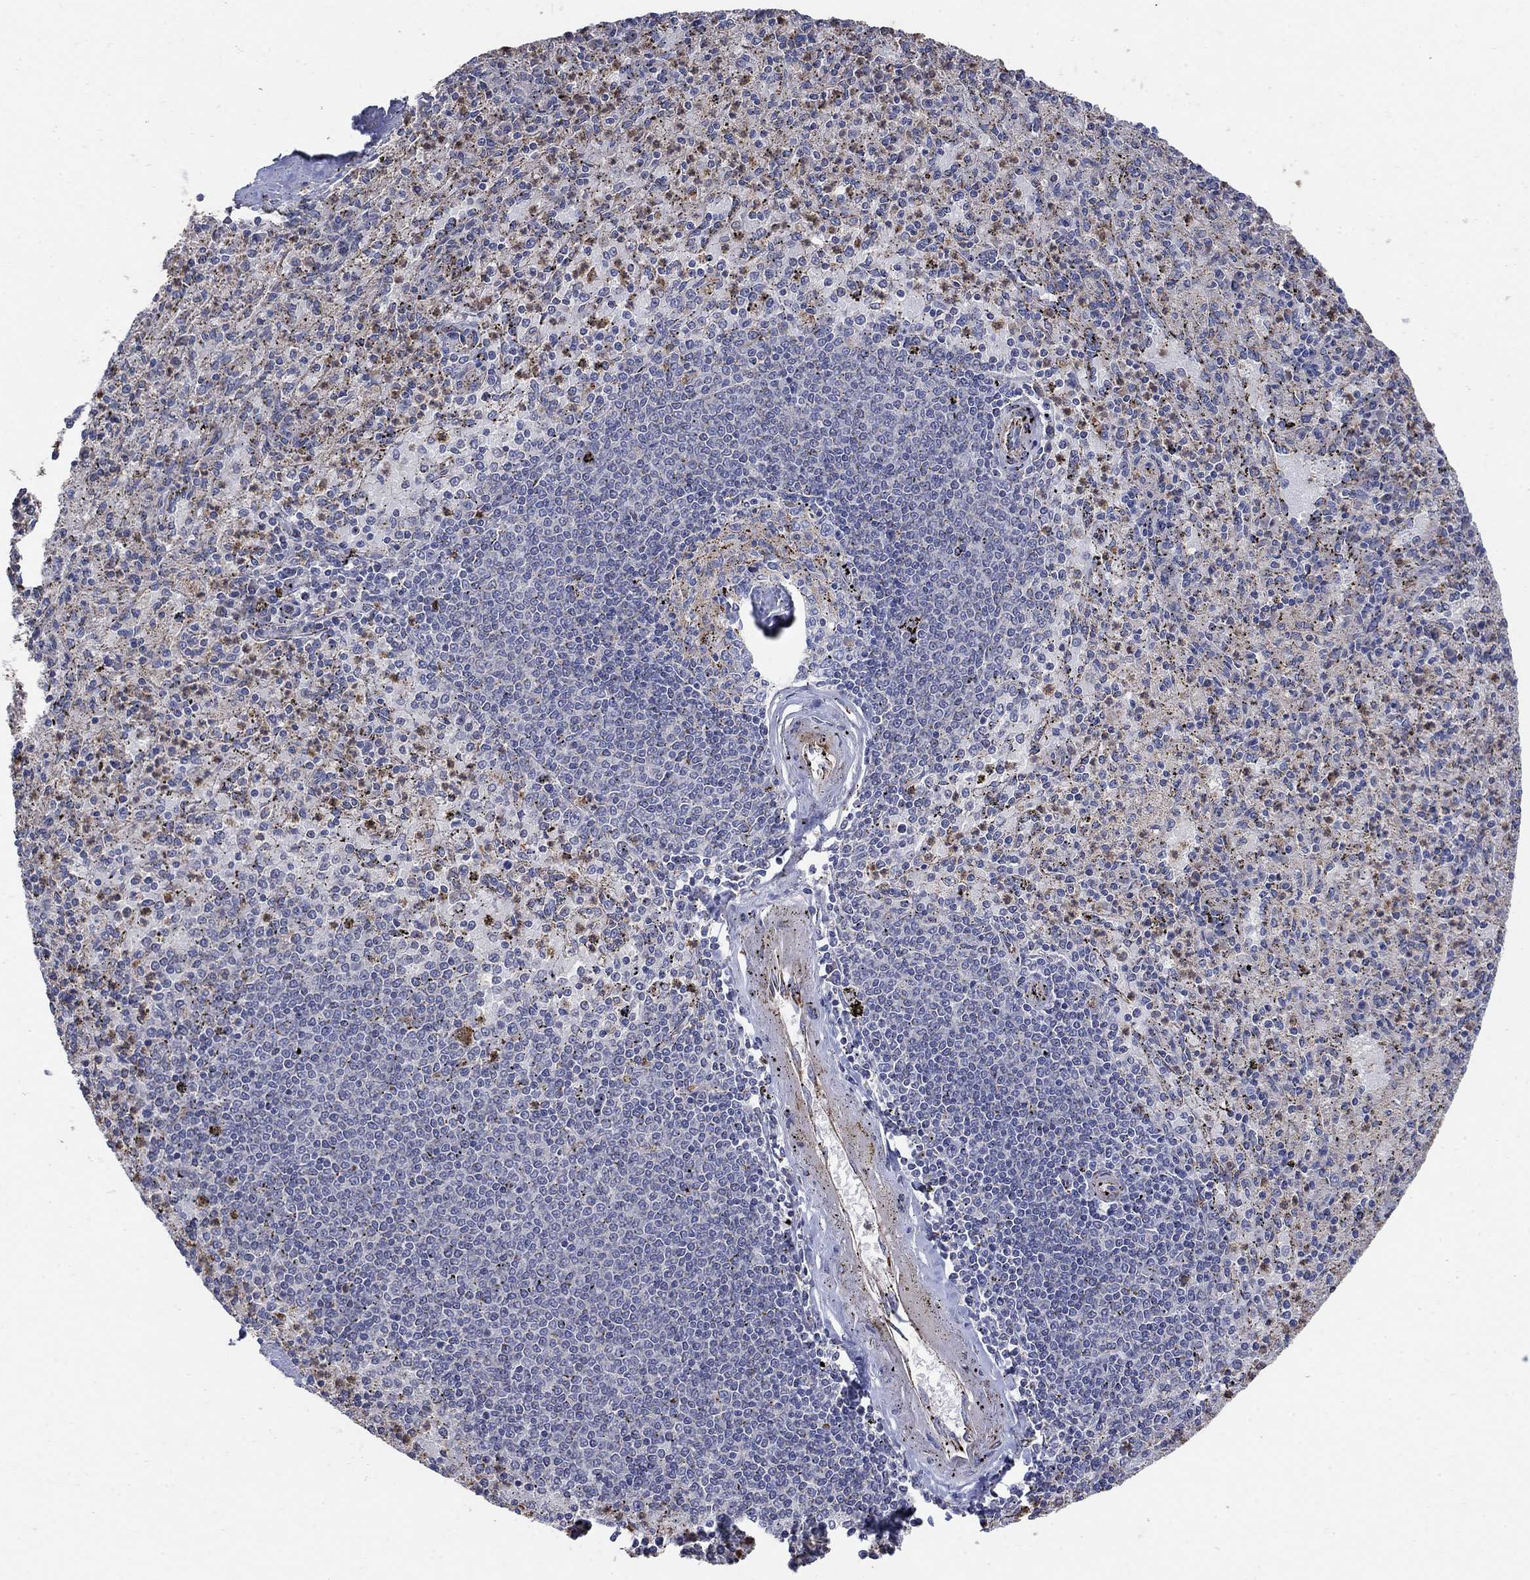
{"staining": {"intensity": "moderate", "quantity": "<25%", "location": "cytoplasmic/membranous"}, "tissue": "spleen", "cell_type": "Cells in red pulp", "image_type": "normal", "snomed": [{"axis": "morphology", "description": "Normal tissue, NOS"}, {"axis": "topography", "description": "Spleen"}], "caption": "The histopathology image shows staining of normal spleen, revealing moderate cytoplasmic/membranous protein expression (brown color) within cells in red pulp.", "gene": "PNPLA2", "patient": {"sex": "male", "age": 60}}